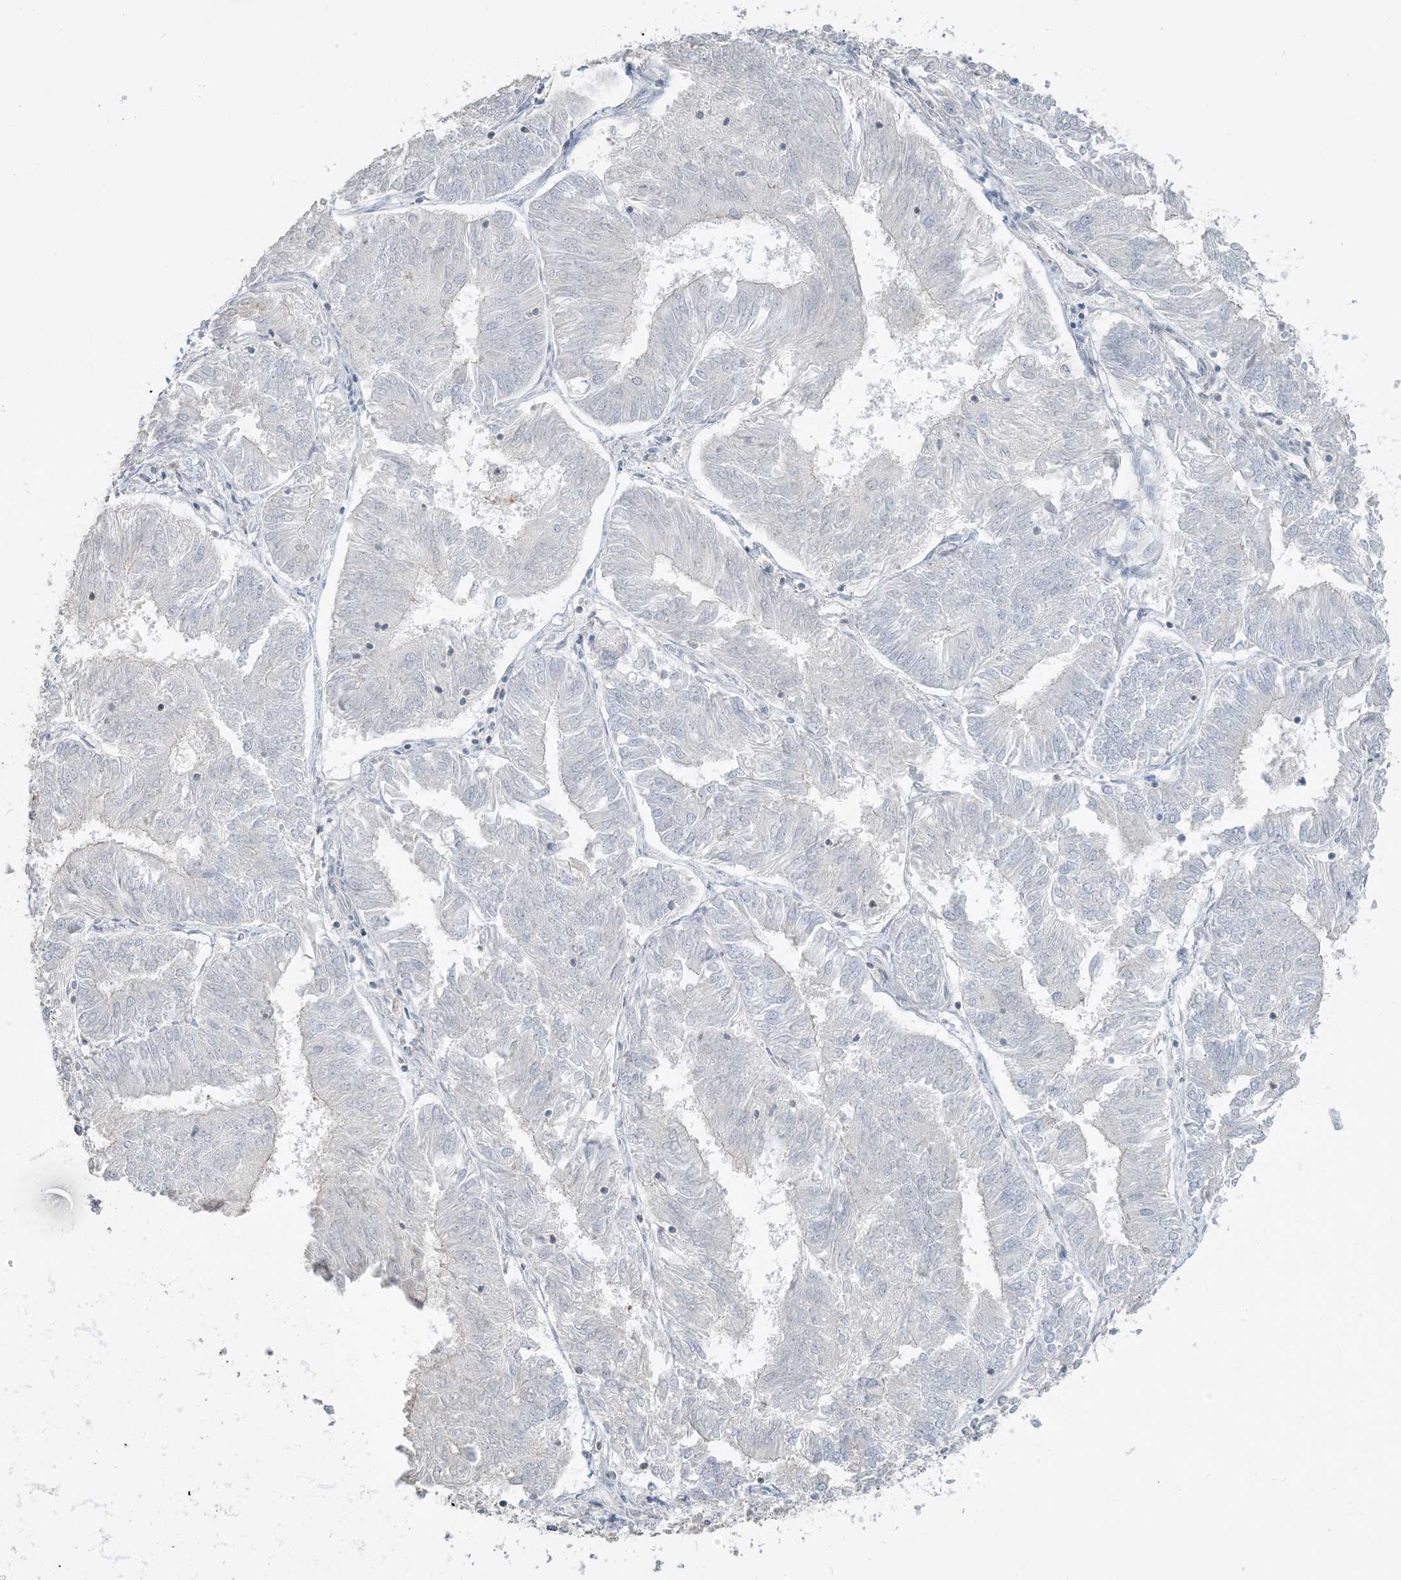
{"staining": {"intensity": "negative", "quantity": "none", "location": "none"}, "tissue": "endometrial cancer", "cell_type": "Tumor cells", "image_type": "cancer", "snomed": [{"axis": "morphology", "description": "Adenocarcinoma, NOS"}, {"axis": "topography", "description": "Endometrium"}], "caption": "This histopathology image is of adenocarcinoma (endometrial) stained with immunohistochemistry to label a protein in brown with the nuclei are counter-stained blue. There is no positivity in tumor cells.", "gene": "NPHS2", "patient": {"sex": "female", "age": 58}}